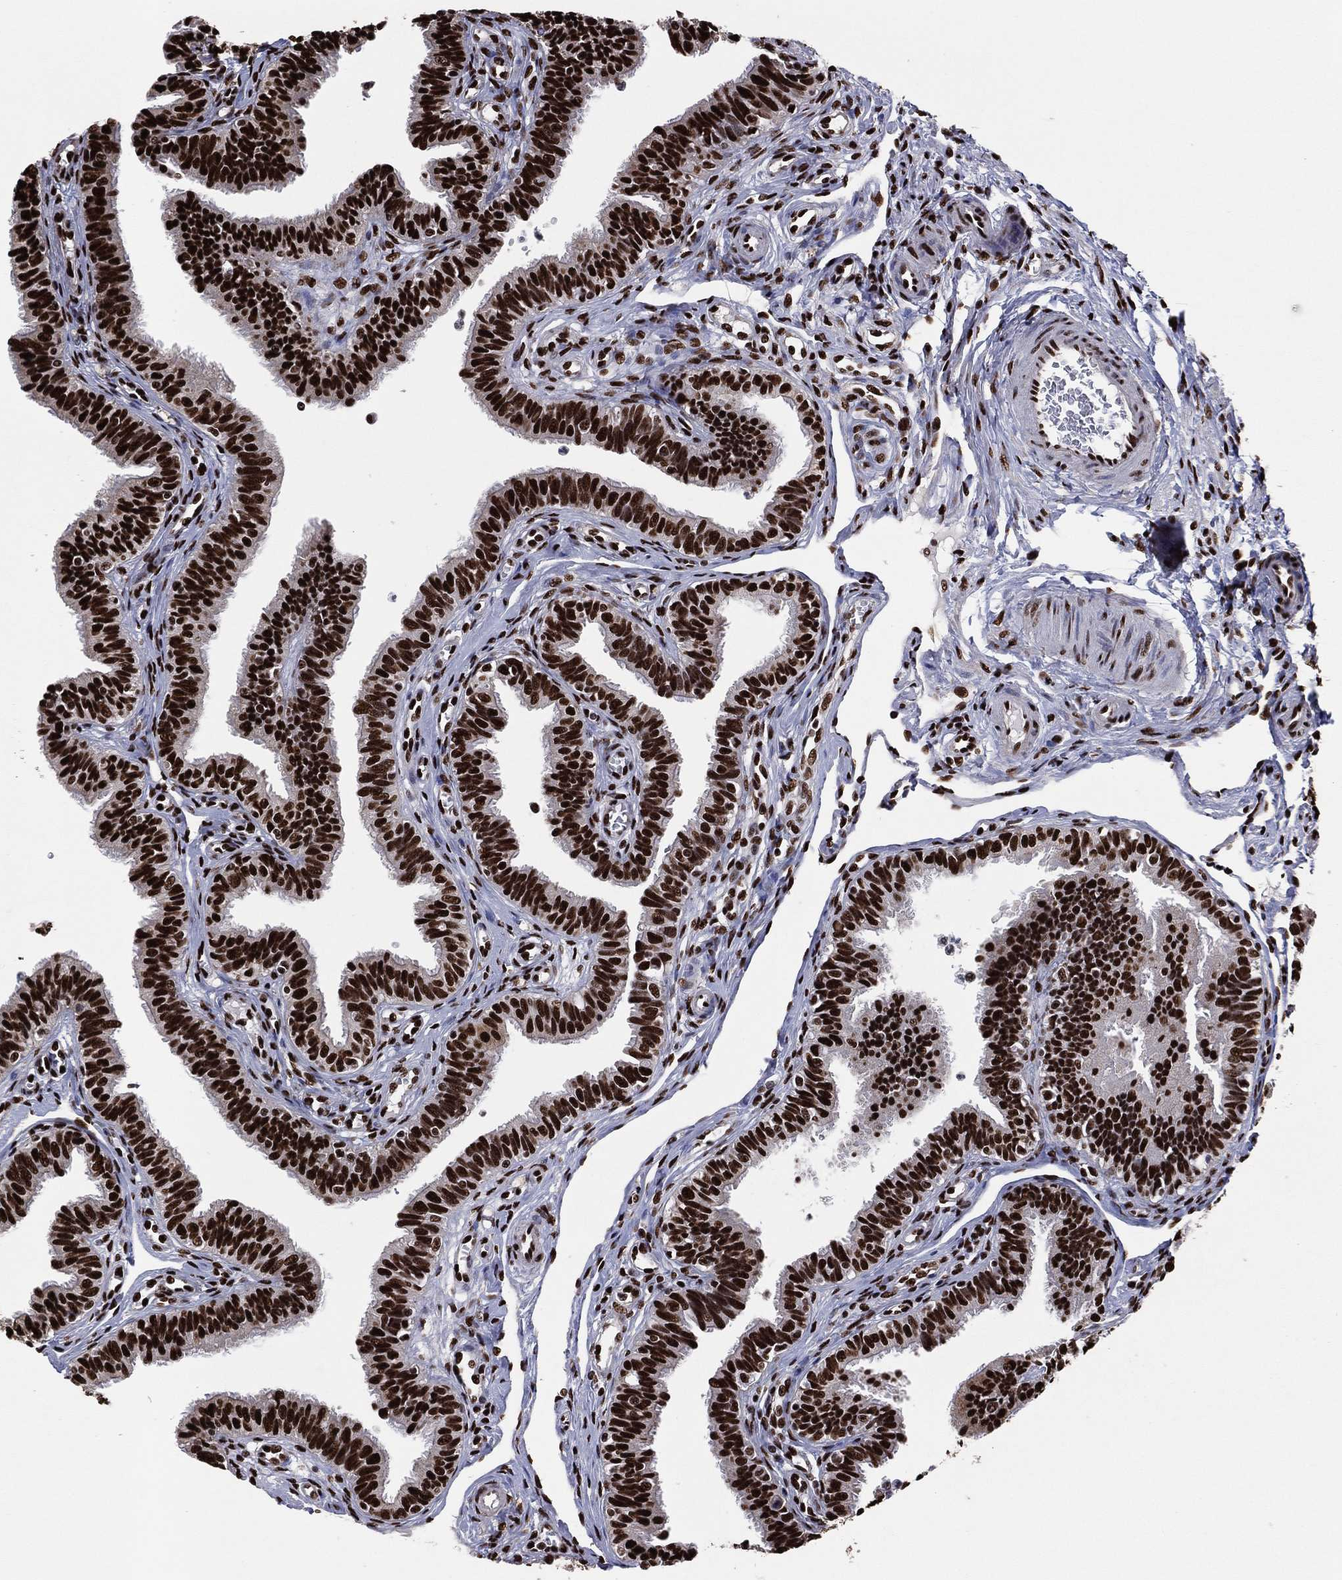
{"staining": {"intensity": "strong", "quantity": ">75%", "location": "nuclear"}, "tissue": "fallopian tube", "cell_type": "Glandular cells", "image_type": "normal", "snomed": [{"axis": "morphology", "description": "Normal tissue, NOS"}, {"axis": "topography", "description": "Fallopian tube"}], "caption": "Fallopian tube stained with immunohistochemistry (IHC) reveals strong nuclear expression in approximately >75% of glandular cells.", "gene": "TP53BP1", "patient": {"sex": "female", "age": 36}}